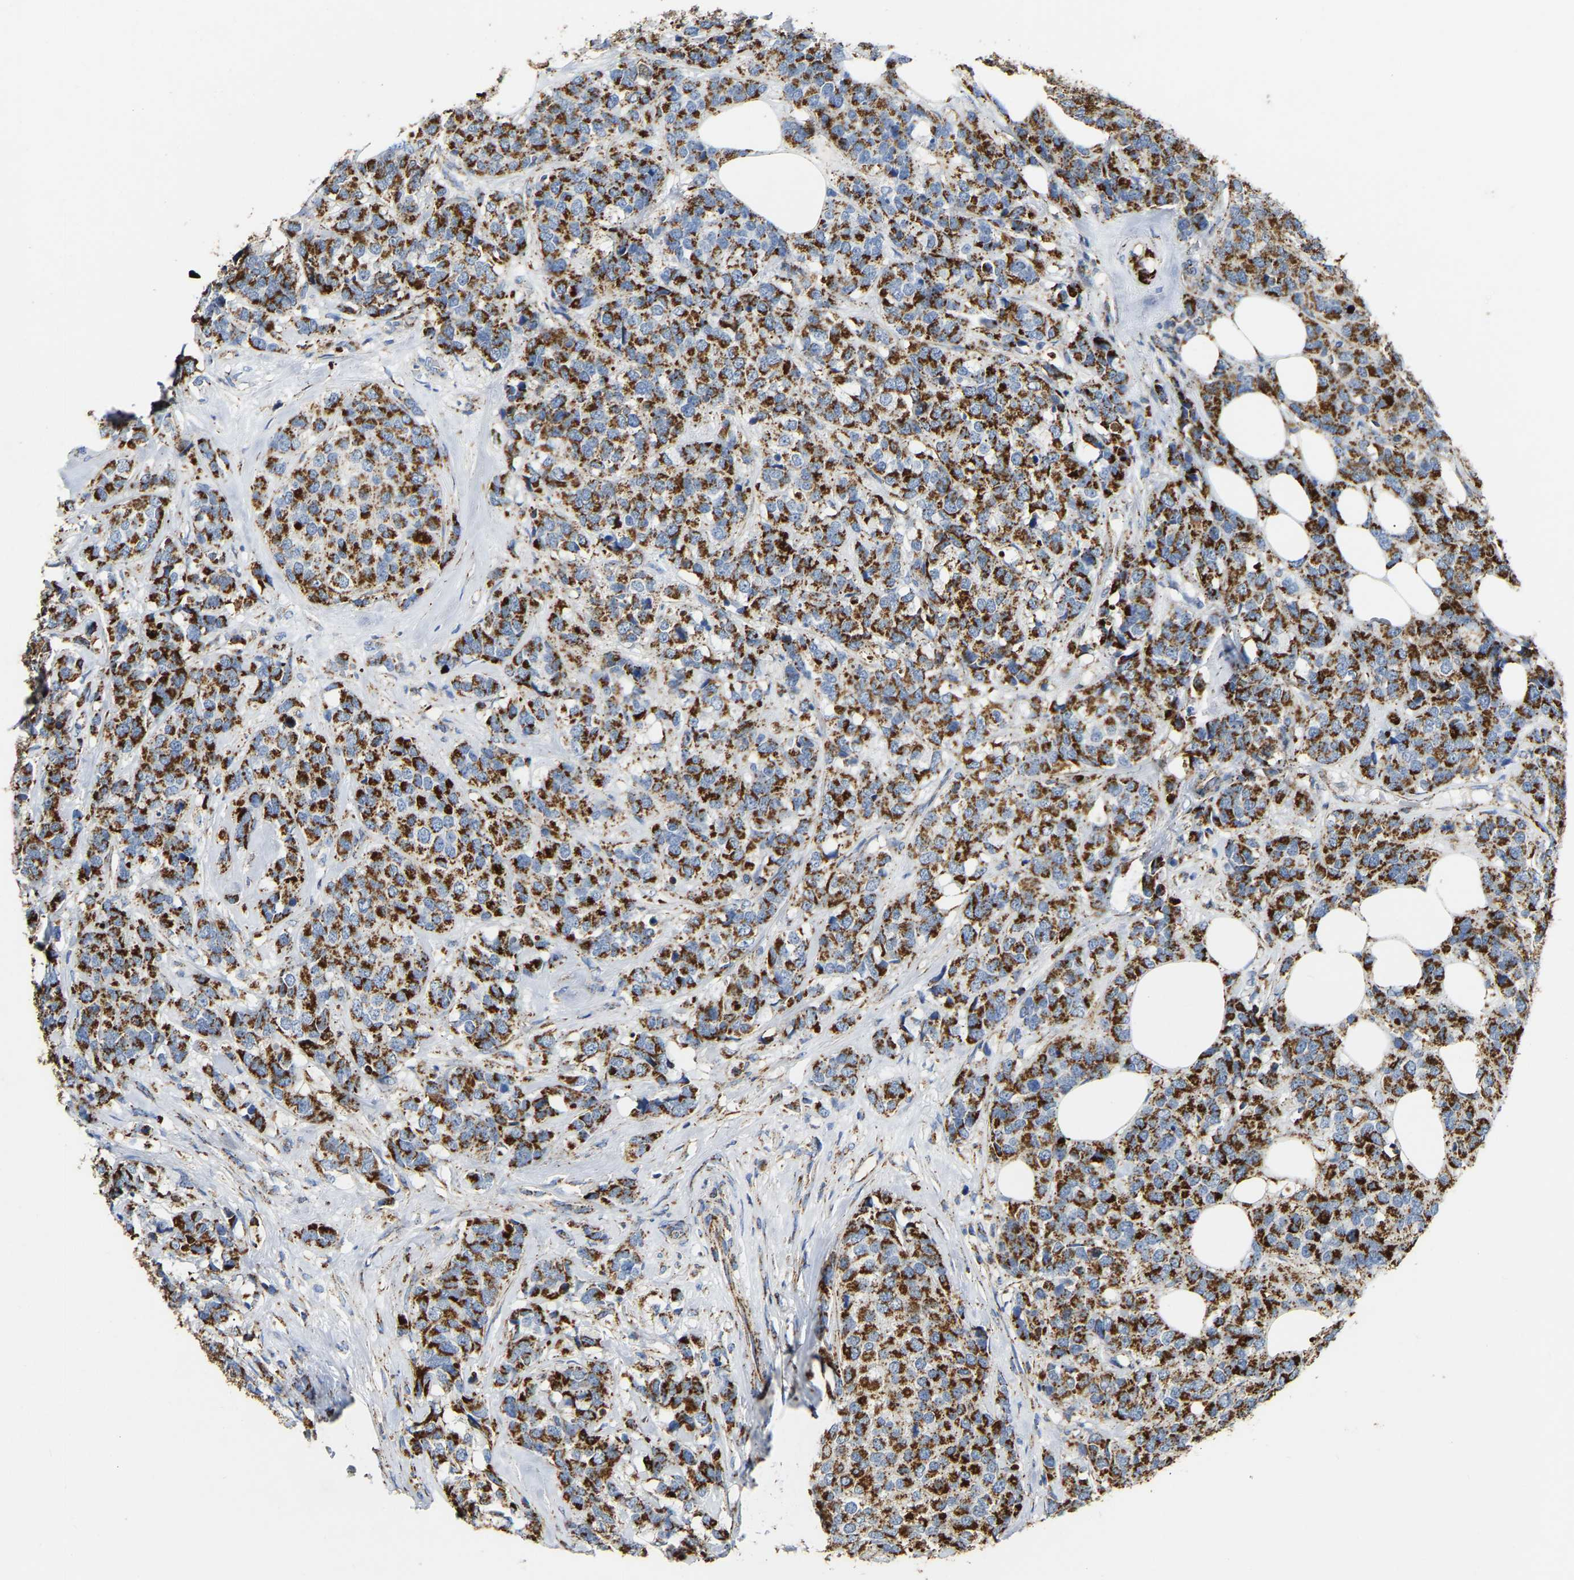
{"staining": {"intensity": "strong", "quantity": ">75%", "location": "cytoplasmic/membranous"}, "tissue": "breast cancer", "cell_type": "Tumor cells", "image_type": "cancer", "snomed": [{"axis": "morphology", "description": "Lobular carcinoma"}, {"axis": "topography", "description": "Breast"}], "caption": "Immunohistochemical staining of breast cancer (lobular carcinoma) shows high levels of strong cytoplasmic/membranous positivity in about >75% of tumor cells.", "gene": "HIBADH", "patient": {"sex": "female", "age": 59}}